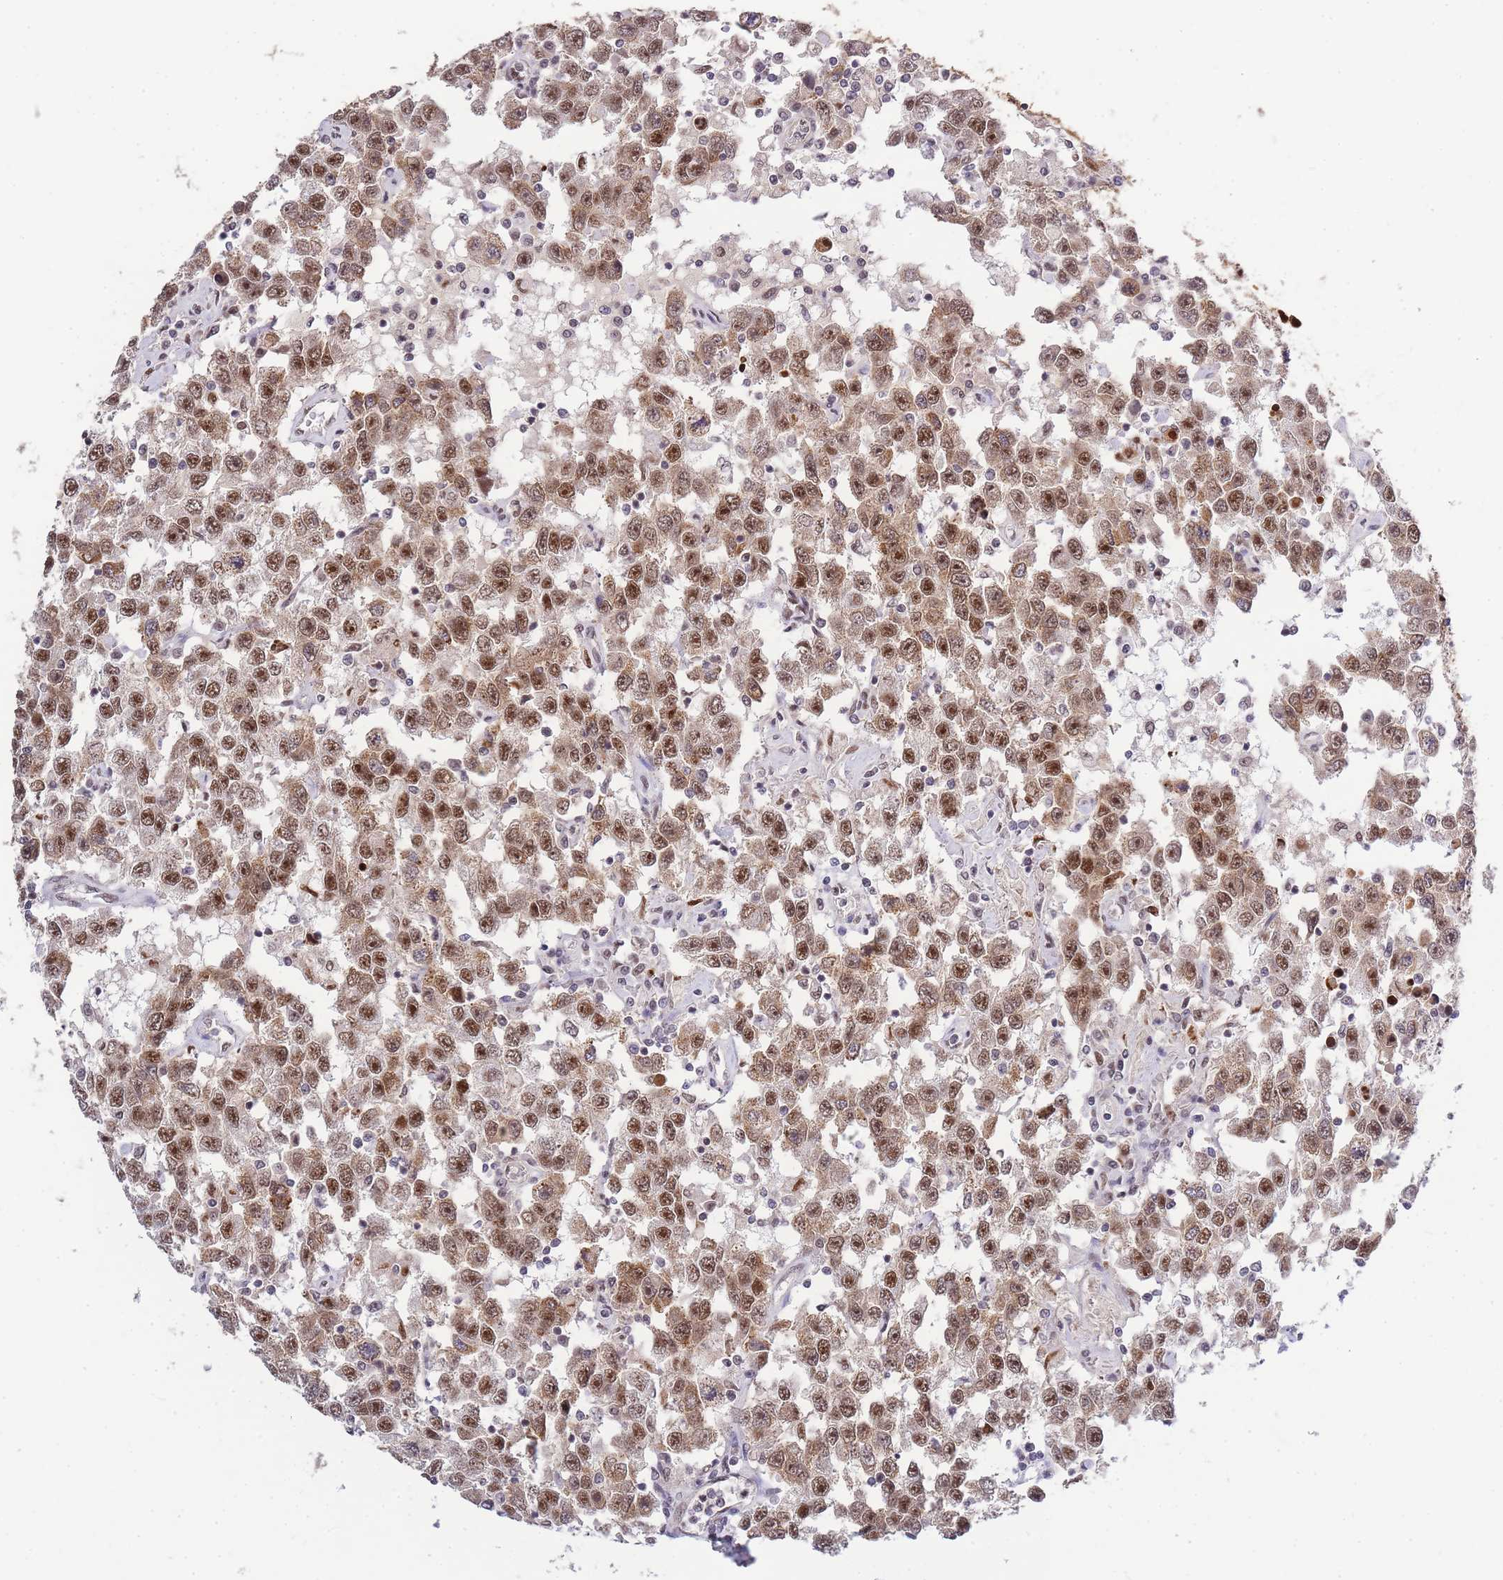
{"staining": {"intensity": "moderate", "quantity": ">75%", "location": "nuclear"}, "tissue": "testis cancer", "cell_type": "Tumor cells", "image_type": "cancer", "snomed": [{"axis": "morphology", "description": "Seminoma, NOS"}, {"axis": "topography", "description": "Testis"}], "caption": "Protein expression analysis of human testis cancer reveals moderate nuclear staining in approximately >75% of tumor cells. The protein of interest is stained brown, and the nuclei are stained in blue (DAB (3,3'-diaminobenzidine) IHC with brightfield microscopy, high magnification).", "gene": "PRKDC", "patient": {"sex": "male", "age": 41}}